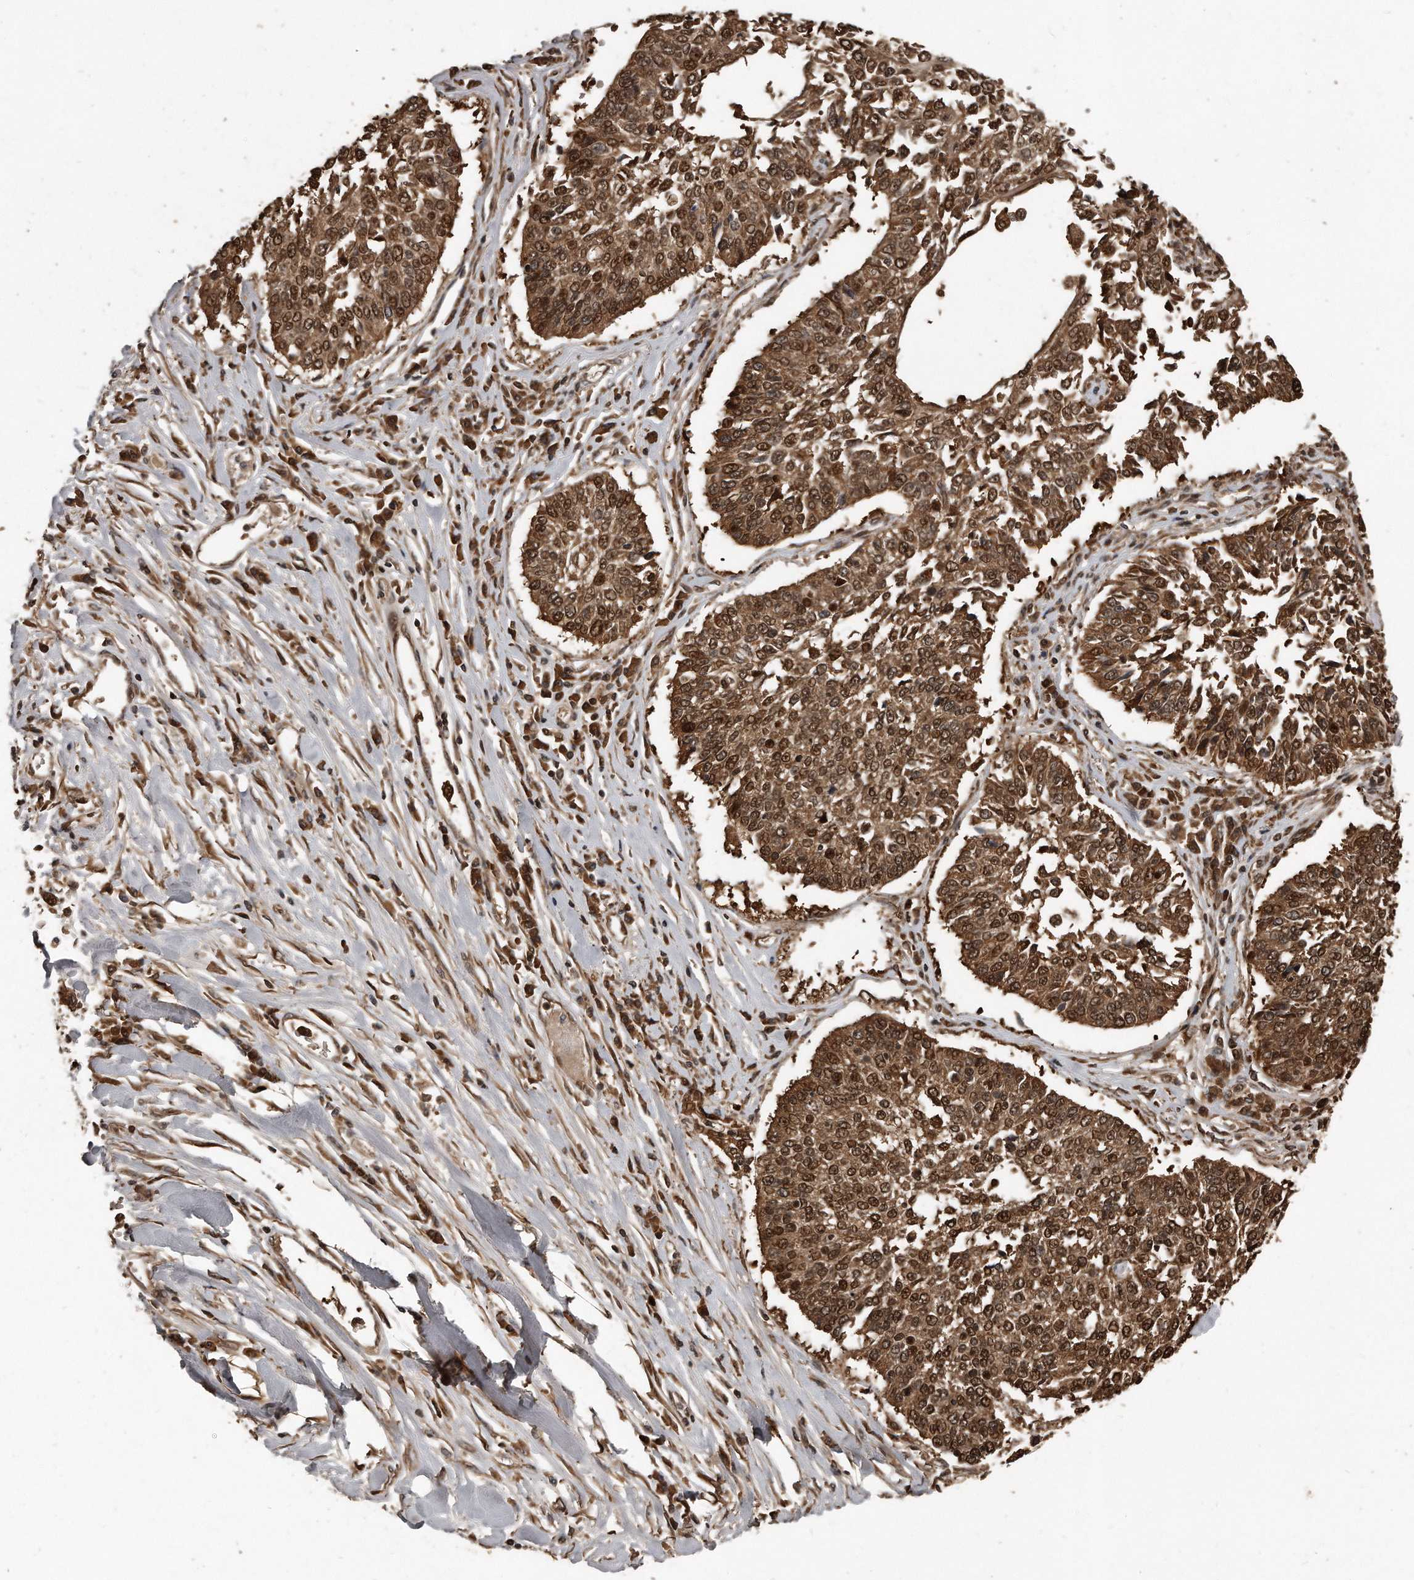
{"staining": {"intensity": "moderate", "quantity": ">75%", "location": "cytoplasmic/membranous,nuclear"}, "tissue": "lung cancer", "cell_type": "Tumor cells", "image_type": "cancer", "snomed": [{"axis": "morphology", "description": "Normal tissue, NOS"}, {"axis": "morphology", "description": "Squamous cell carcinoma, NOS"}, {"axis": "topography", "description": "Cartilage tissue"}, {"axis": "topography", "description": "Lung"}, {"axis": "topography", "description": "Peripheral nerve tissue"}], "caption": "Protein expression analysis of human lung cancer (squamous cell carcinoma) reveals moderate cytoplasmic/membranous and nuclear positivity in approximately >75% of tumor cells. (brown staining indicates protein expression, while blue staining denotes nuclei).", "gene": "GCH1", "patient": {"sex": "female", "age": 49}}